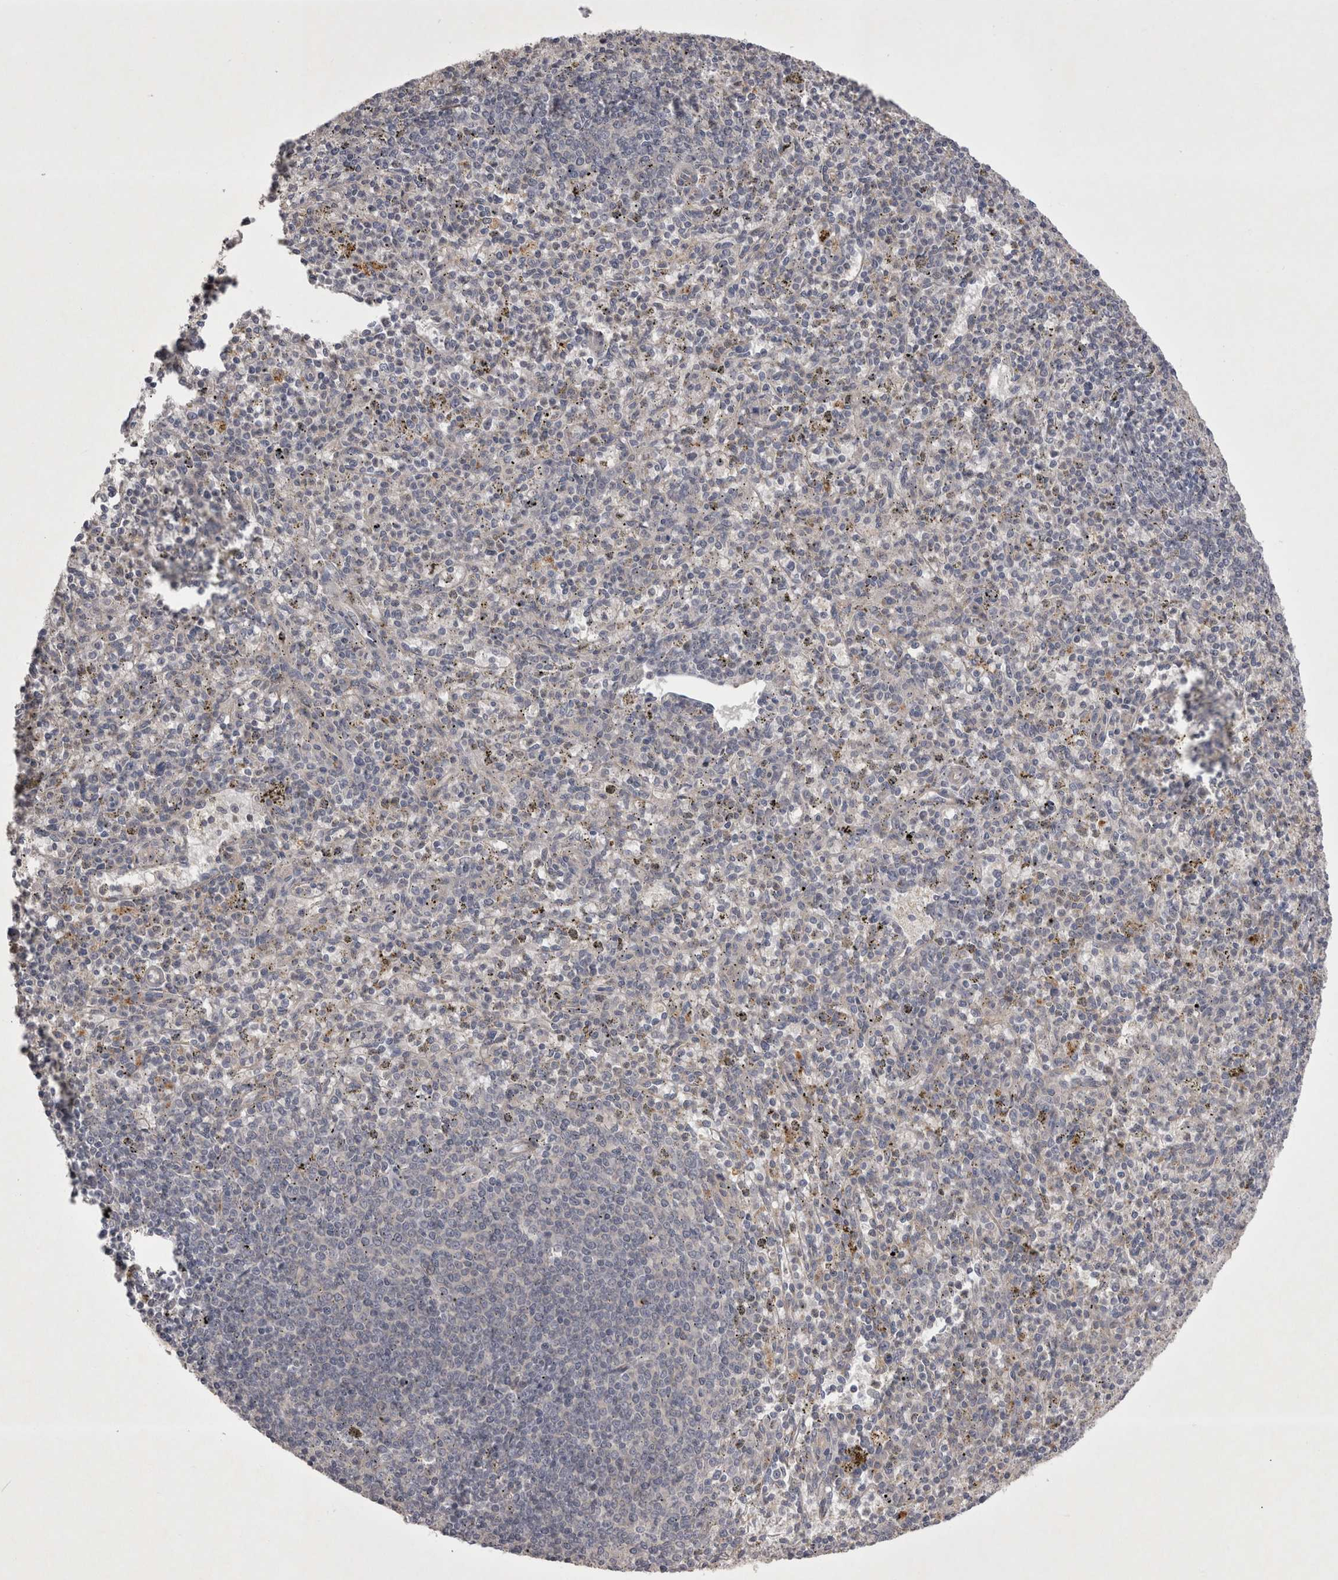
{"staining": {"intensity": "negative", "quantity": "none", "location": "none"}, "tissue": "spleen", "cell_type": "Cells in red pulp", "image_type": "normal", "snomed": [{"axis": "morphology", "description": "Normal tissue, NOS"}, {"axis": "topography", "description": "Spleen"}], "caption": "Protein analysis of unremarkable spleen shows no significant expression in cells in red pulp.", "gene": "CTBS", "patient": {"sex": "male", "age": 72}}